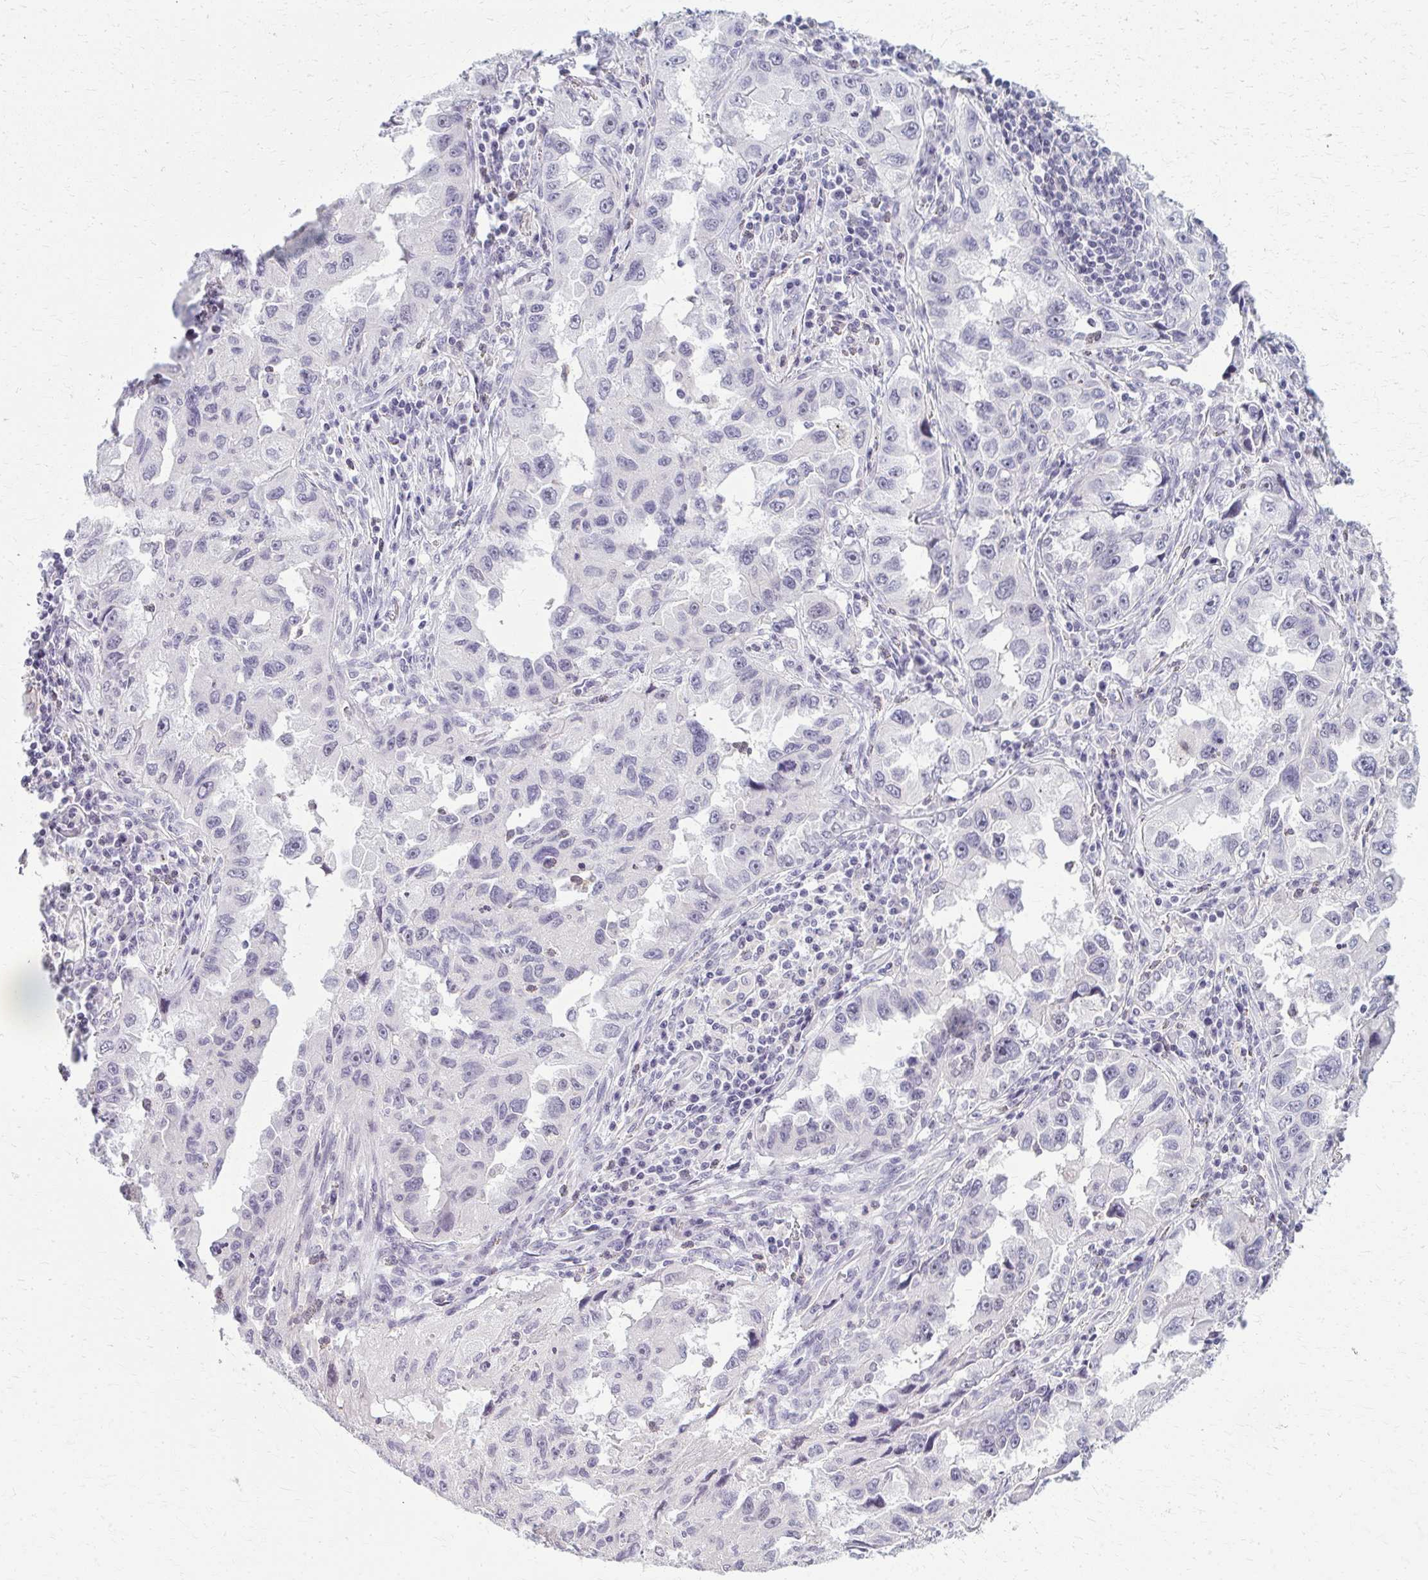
{"staining": {"intensity": "negative", "quantity": "none", "location": "none"}, "tissue": "lung cancer", "cell_type": "Tumor cells", "image_type": "cancer", "snomed": [{"axis": "morphology", "description": "Adenocarcinoma, NOS"}, {"axis": "topography", "description": "Lung"}], "caption": "Immunohistochemistry photomicrograph of human lung adenocarcinoma stained for a protein (brown), which demonstrates no positivity in tumor cells.", "gene": "CASQ2", "patient": {"sex": "female", "age": 73}}